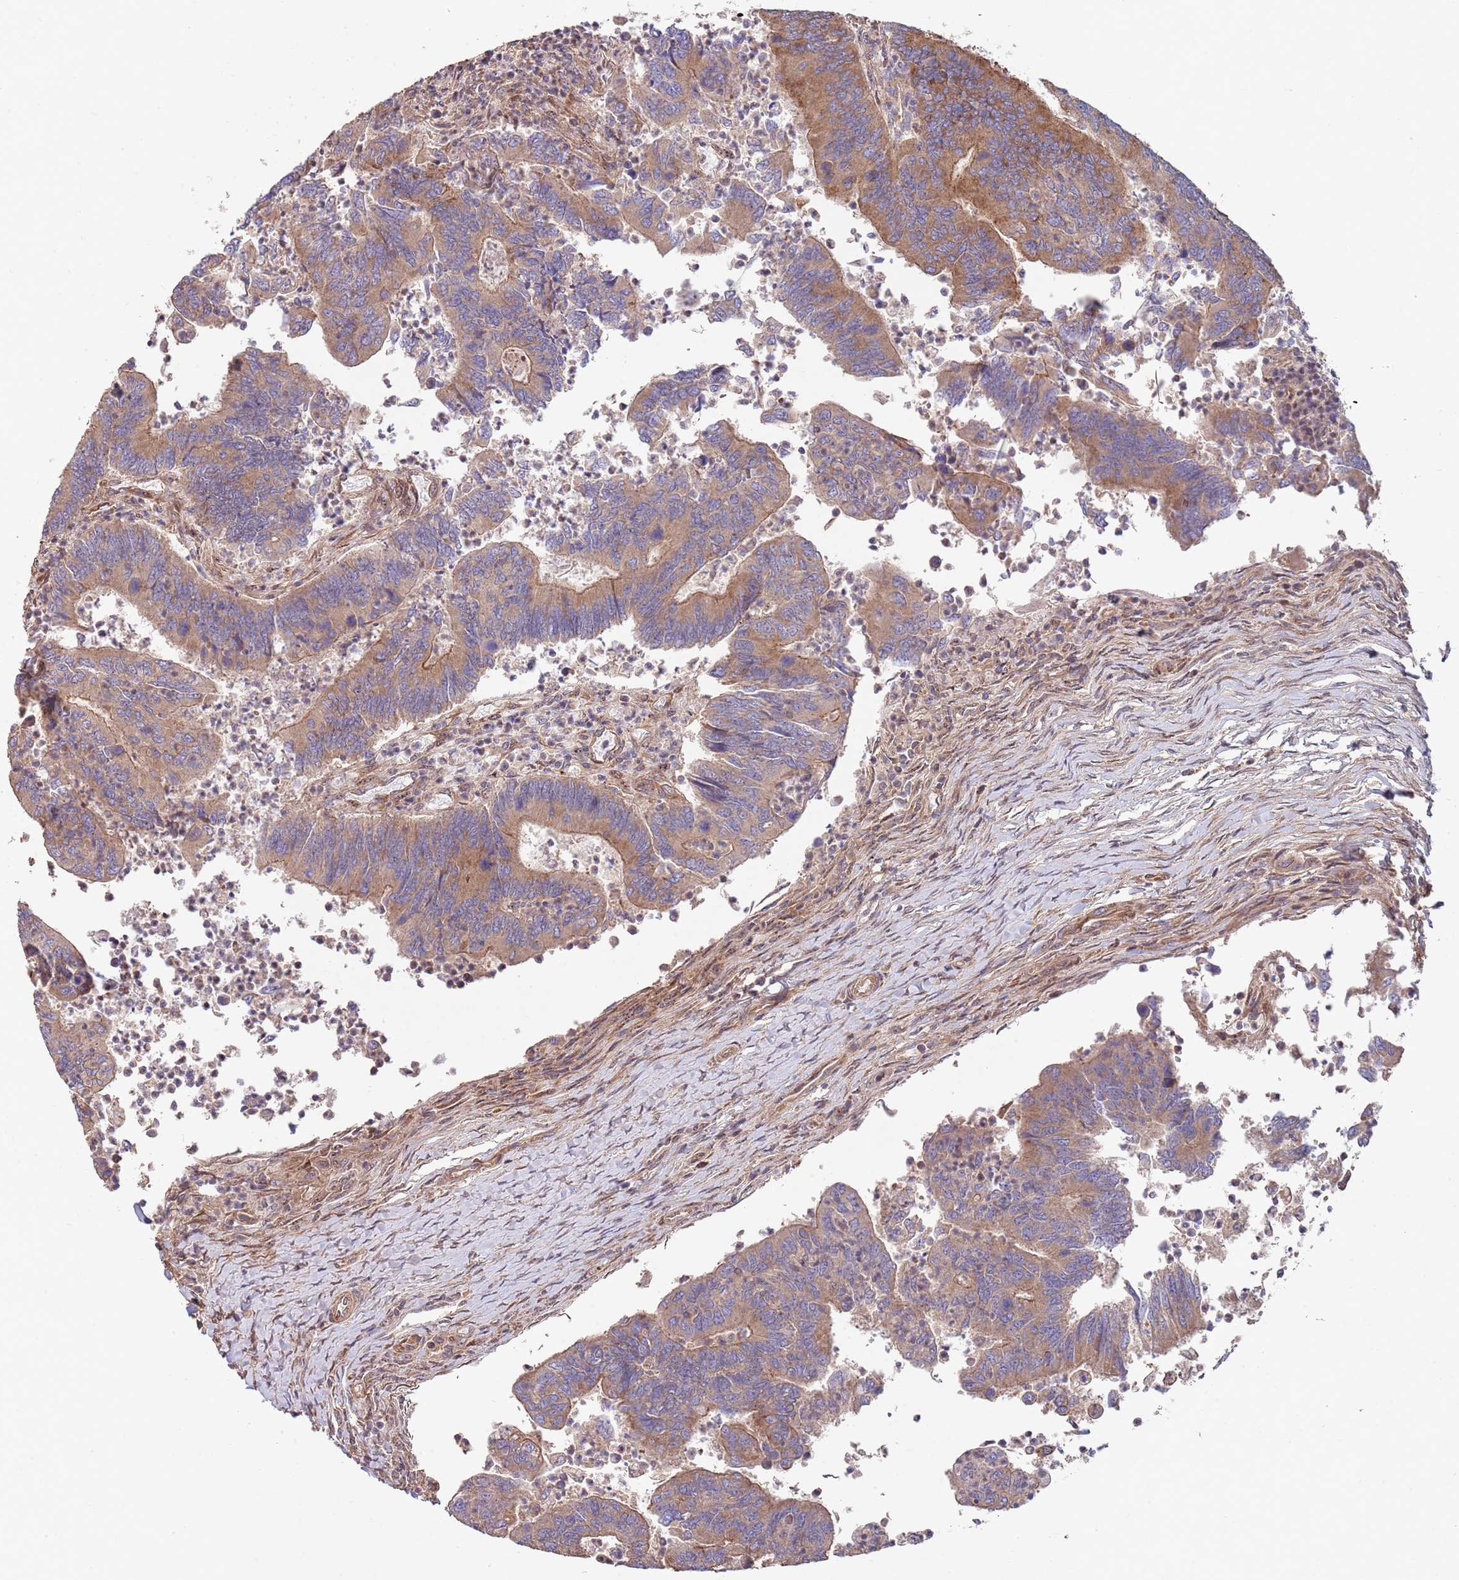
{"staining": {"intensity": "moderate", "quantity": ">75%", "location": "cytoplasmic/membranous"}, "tissue": "colorectal cancer", "cell_type": "Tumor cells", "image_type": "cancer", "snomed": [{"axis": "morphology", "description": "Adenocarcinoma, NOS"}, {"axis": "topography", "description": "Colon"}], "caption": "Brown immunohistochemical staining in human colorectal cancer demonstrates moderate cytoplasmic/membranous expression in about >75% of tumor cells.", "gene": "RNF19B", "patient": {"sex": "female", "age": 67}}